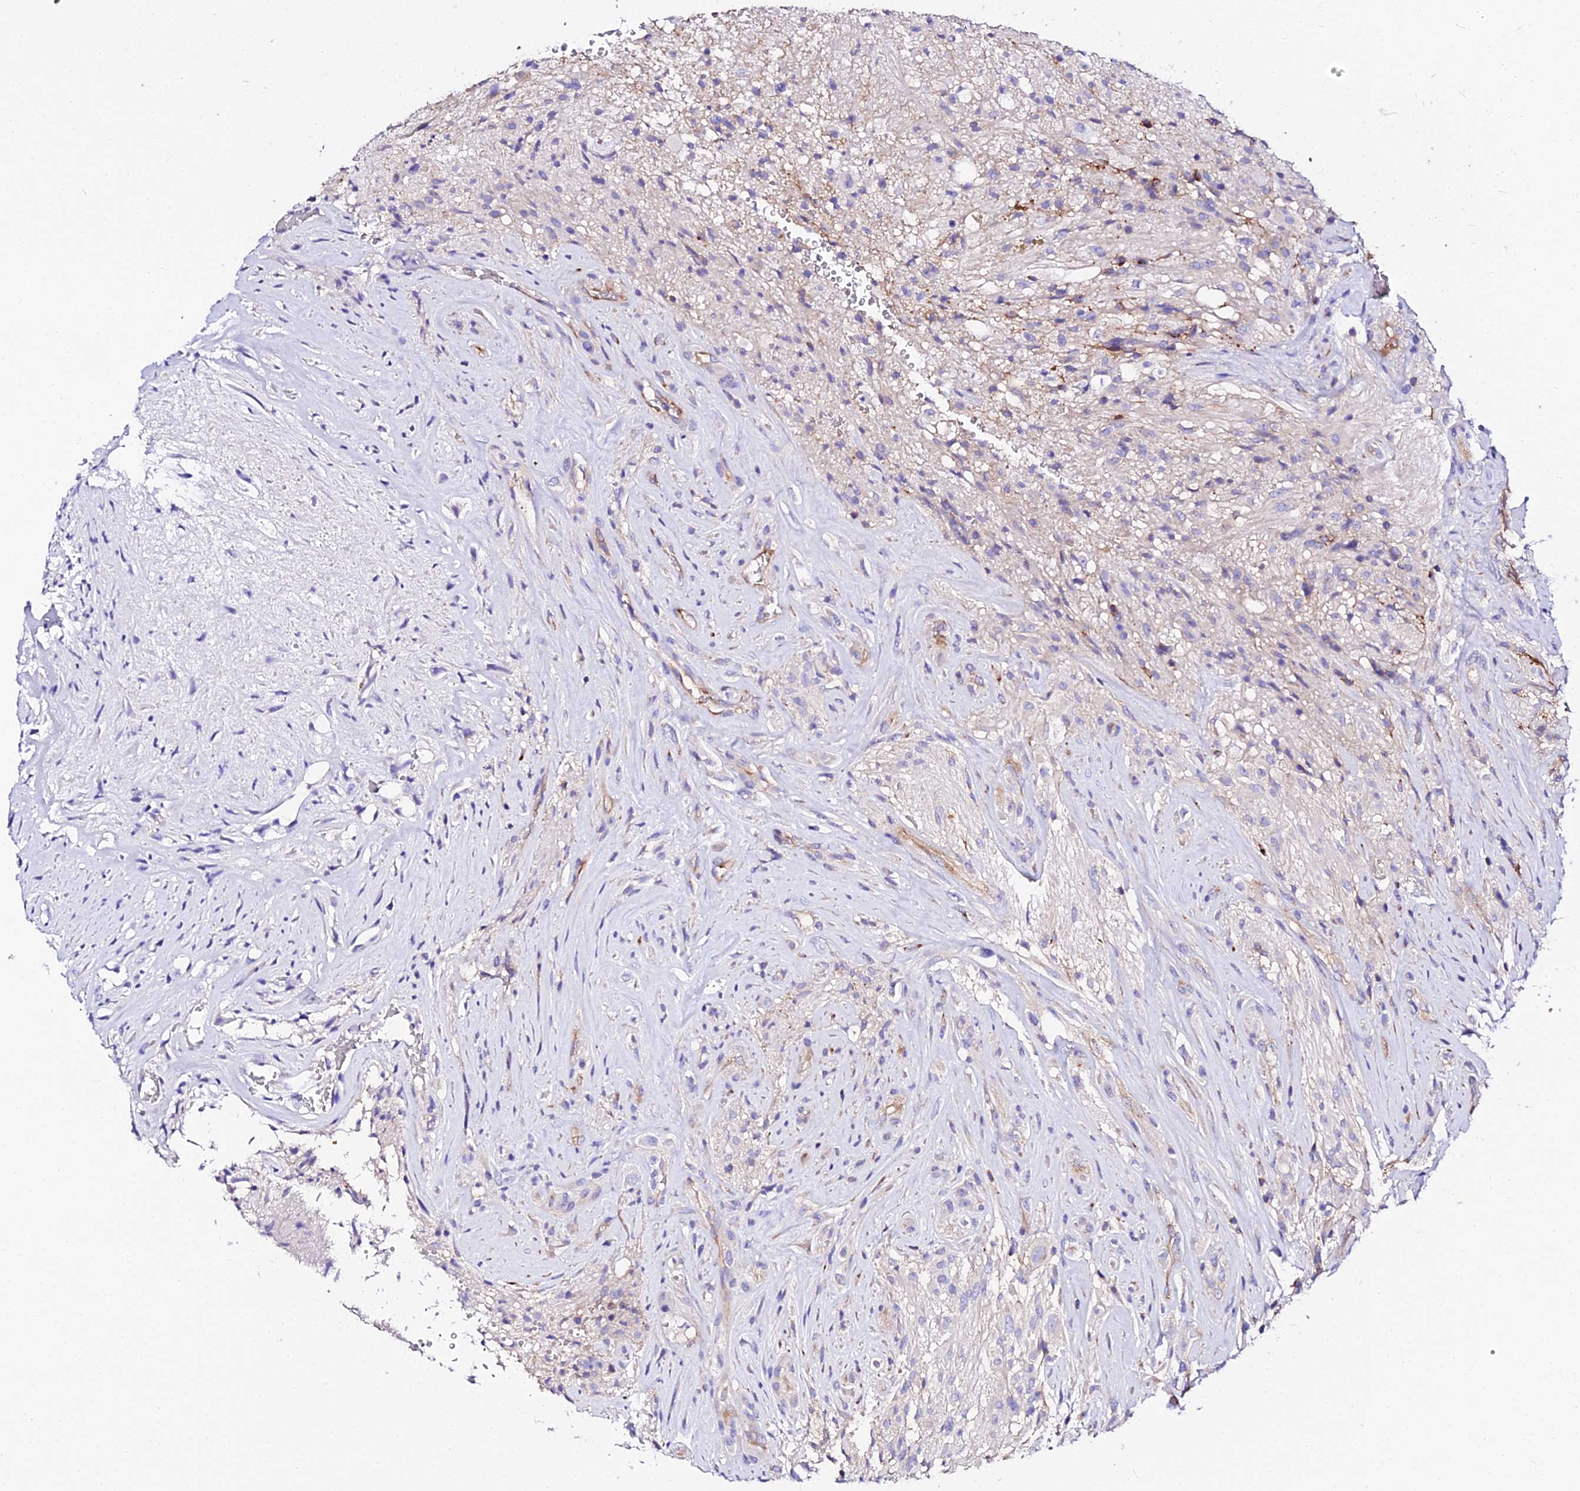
{"staining": {"intensity": "negative", "quantity": "none", "location": "none"}, "tissue": "glioma", "cell_type": "Tumor cells", "image_type": "cancer", "snomed": [{"axis": "morphology", "description": "Glioma, malignant, High grade"}, {"axis": "topography", "description": "Brain"}], "caption": "IHC histopathology image of human high-grade glioma (malignant) stained for a protein (brown), which demonstrates no expression in tumor cells. (DAB (3,3'-diaminobenzidine) immunohistochemistry with hematoxylin counter stain).", "gene": "DAW1", "patient": {"sex": "male", "age": 56}}